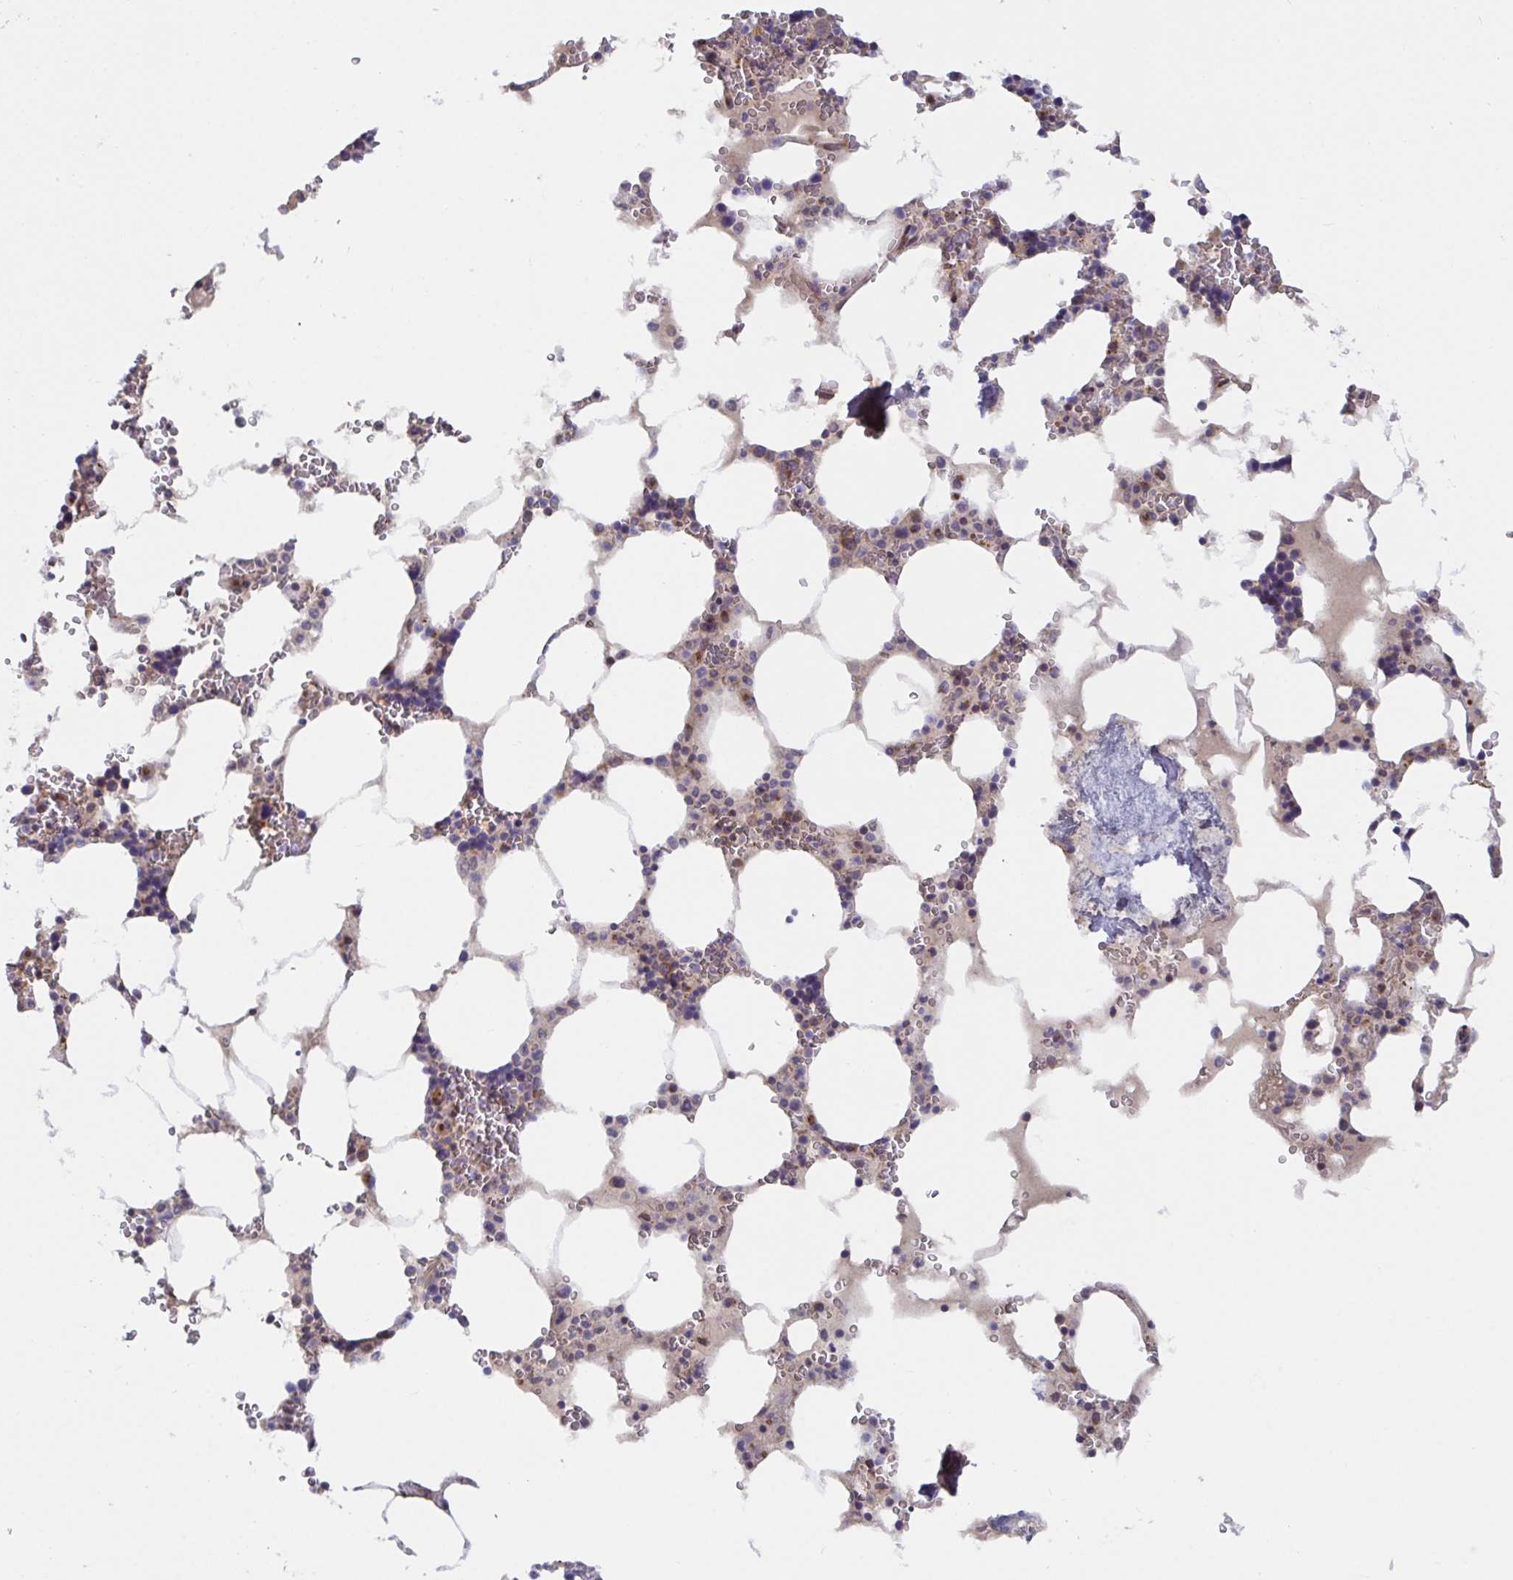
{"staining": {"intensity": "moderate", "quantity": "<25%", "location": "cytoplasmic/membranous"}, "tissue": "bone marrow", "cell_type": "Hematopoietic cells", "image_type": "normal", "snomed": [{"axis": "morphology", "description": "Normal tissue, NOS"}, {"axis": "topography", "description": "Bone marrow"}], "caption": "A brown stain highlights moderate cytoplasmic/membranous staining of a protein in hematopoietic cells of normal human bone marrow. (IHC, brightfield microscopy, high magnification).", "gene": "ATP5MJ", "patient": {"sex": "male", "age": 64}}